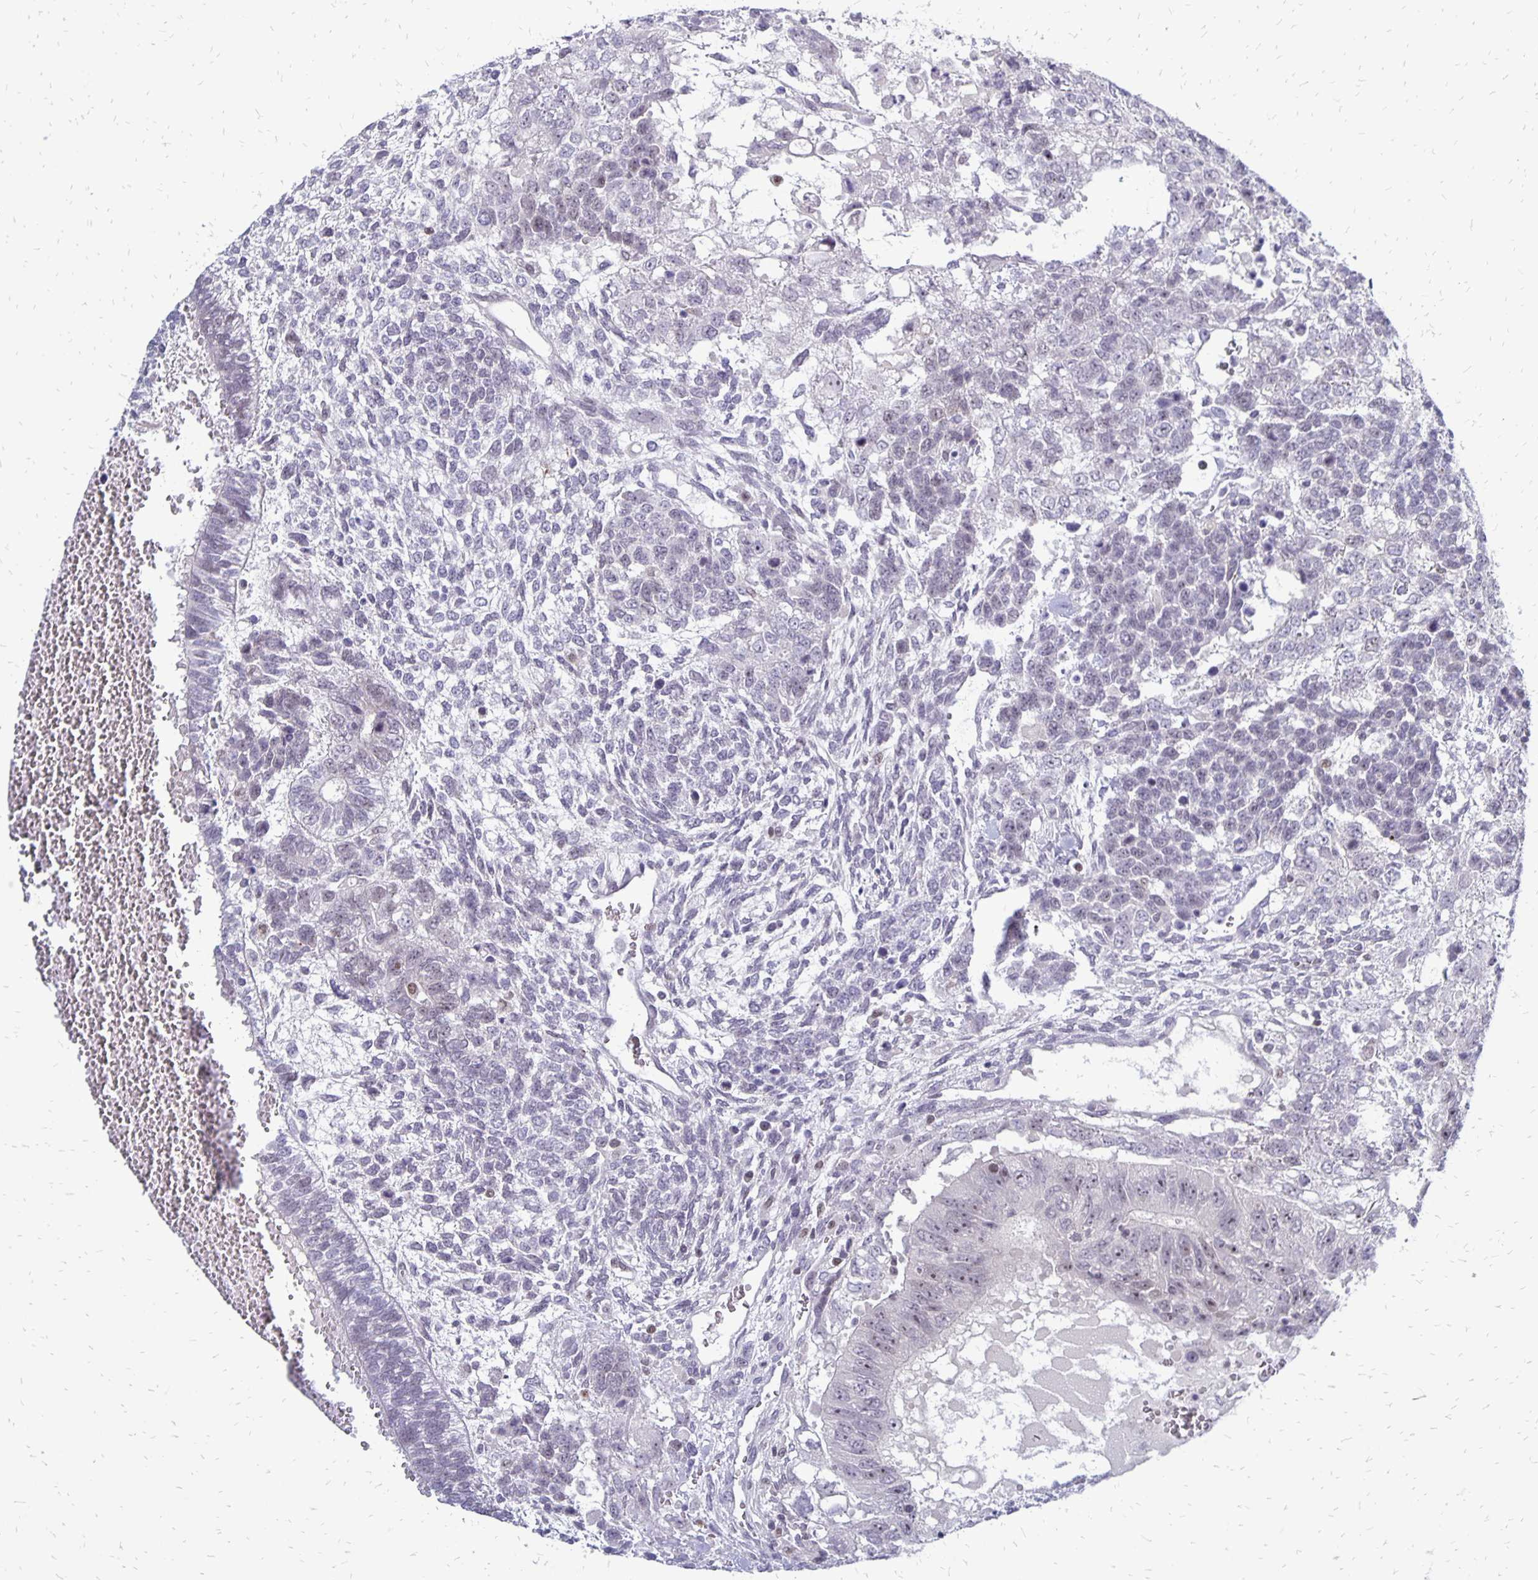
{"staining": {"intensity": "negative", "quantity": "none", "location": "none"}, "tissue": "testis cancer", "cell_type": "Tumor cells", "image_type": "cancer", "snomed": [{"axis": "morphology", "description": "Normal tissue, NOS"}, {"axis": "morphology", "description": "Carcinoma, Embryonal, NOS"}, {"axis": "topography", "description": "Testis"}, {"axis": "topography", "description": "Epididymis"}], "caption": "An IHC histopathology image of testis embryonal carcinoma is shown. There is no staining in tumor cells of testis embryonal carcinoma. (DAB immunohistochemistry (IHC), high magnification).", "gene": "DCK", "patient": {"sex": "male", "age": 23}}